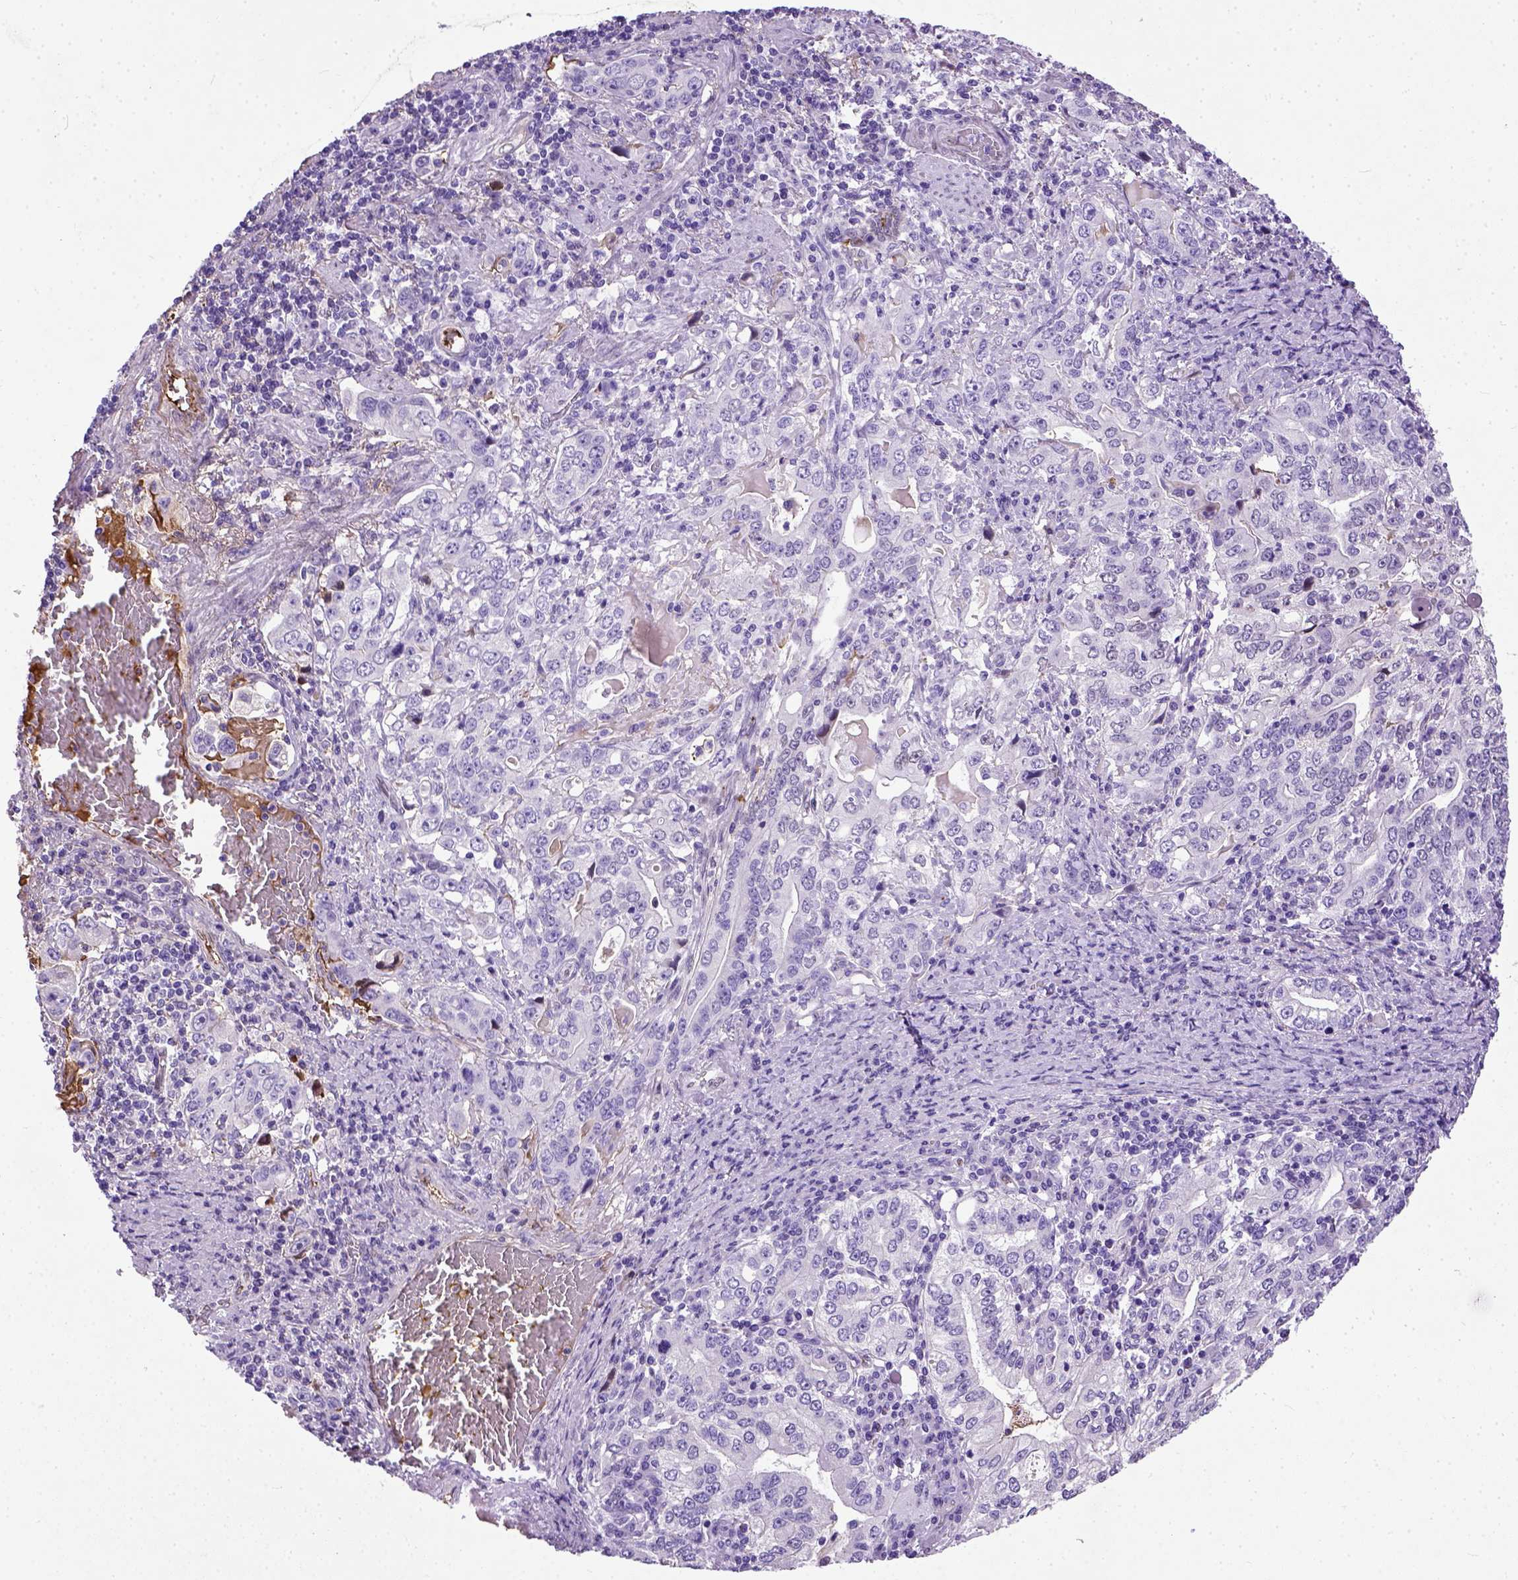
{"staining": {"intensity": "negative", "quantity": "none", "location": "none"}, "tissue": "stomach cancer", "cell_type": "Tumor cells", "image_type": "cancer", "snomed": [{"axis": "morphology", "description": "Adenocarcinoma, NOS"}, {"axis": "topography", "description": "Stomach, lower"}], "caption": "Immunohistochemistry image of neoplastic tissue: stomach cancer (adenocarcinoma) stained with DAB (3,3'-diaminobenzidine) reveals no significant protein staining in tumor cells. Brightfield microscopy of IHC stained with DAB (3,3'-diaminobenzidine) (brown) and hematoxylin (blue), captured at high magnification.", "gene": "ADAMTS8", "patient": {"sex": "female", "age": 72}}